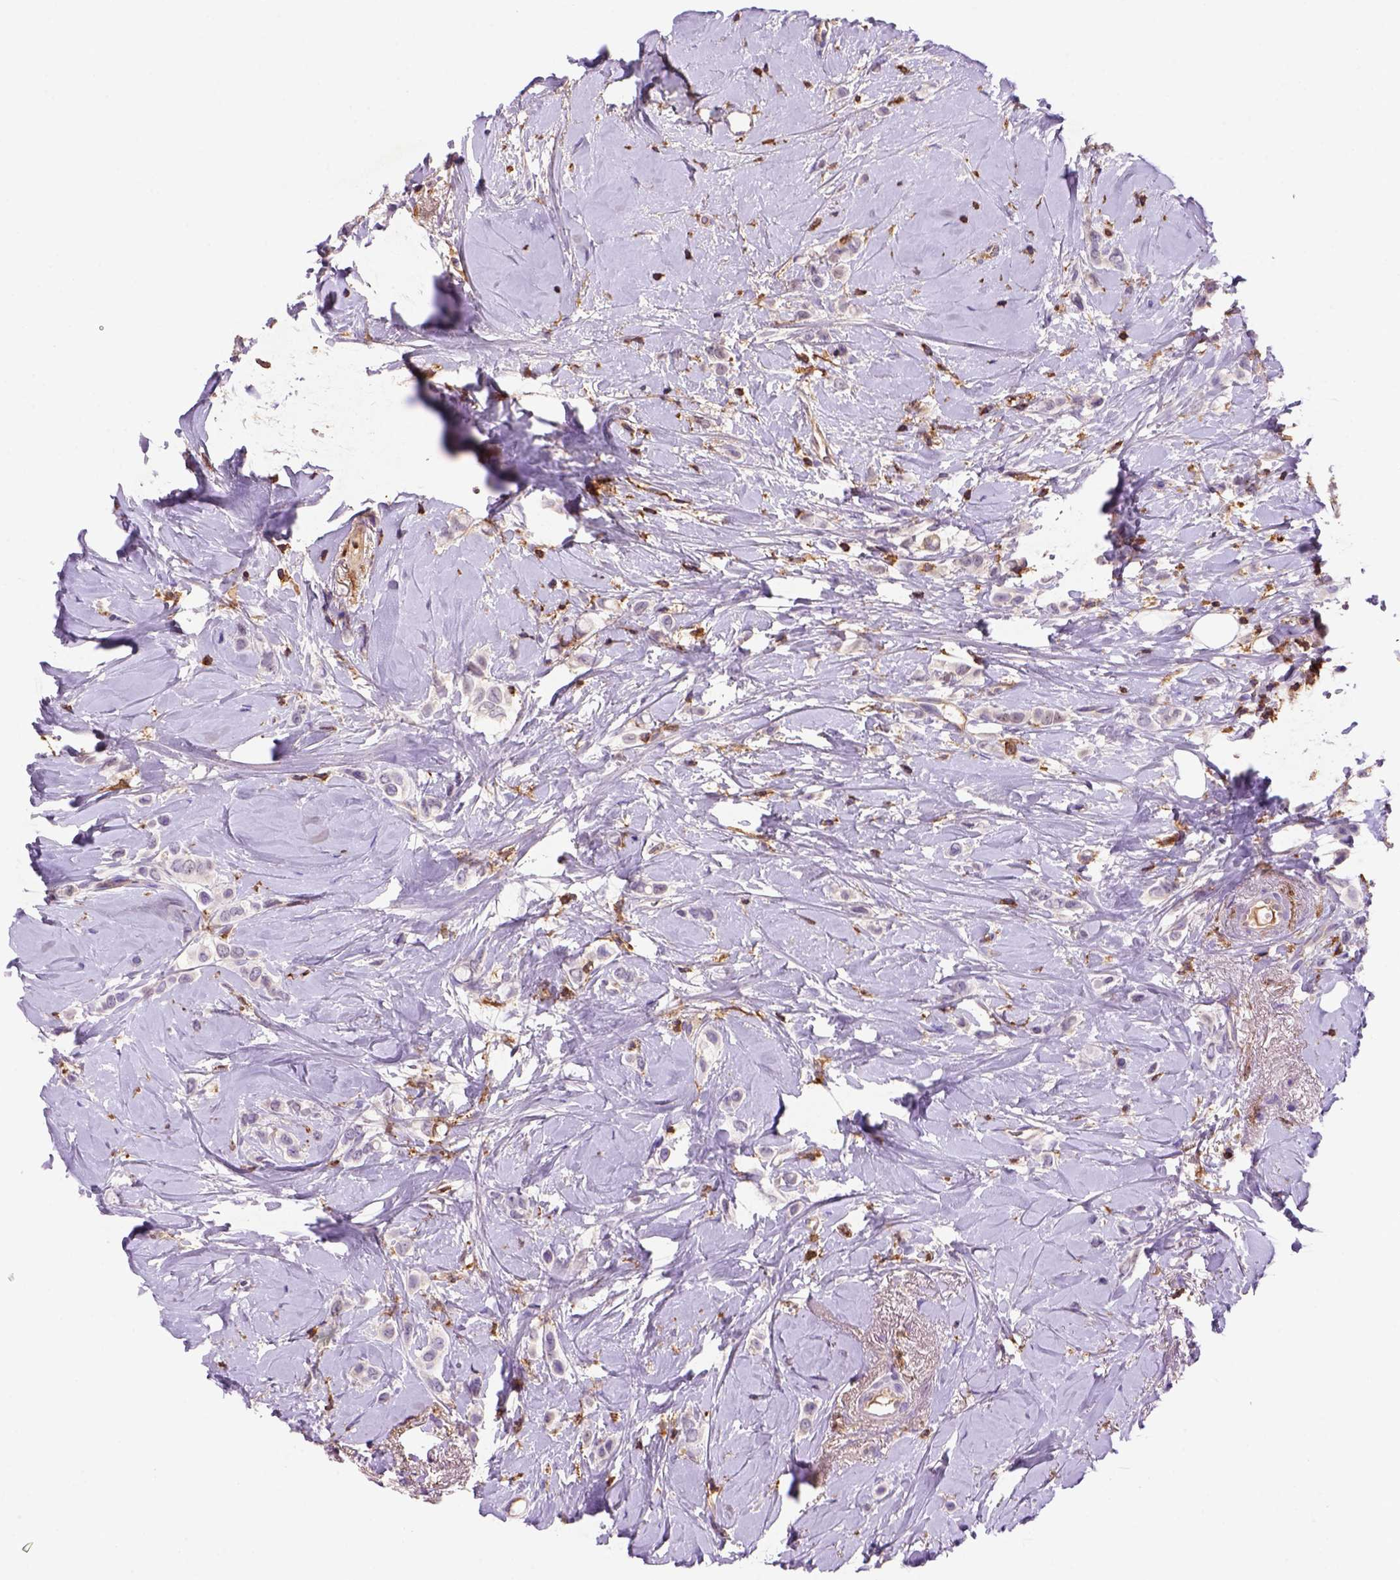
{"staining": {"intensity": "negative", "quantity": "none", "location": "none"}, "tissue": "breast cancer", "cell_type": "Tumor cells", "image_type": "cancer", "snomed": [{"axis": "morphology", "description": "Lobular carcinoma"}, {"axis": "topography", "description": "Breast"}], "caption": "A high-resolution micrograph shows immunohistochemistry staining of breast cancer (lobular carcinoma), which demonstrates no significant staining in tumor cells.", "gene": "INPP5D", "patient": {"sex": "female", "age": 66}}